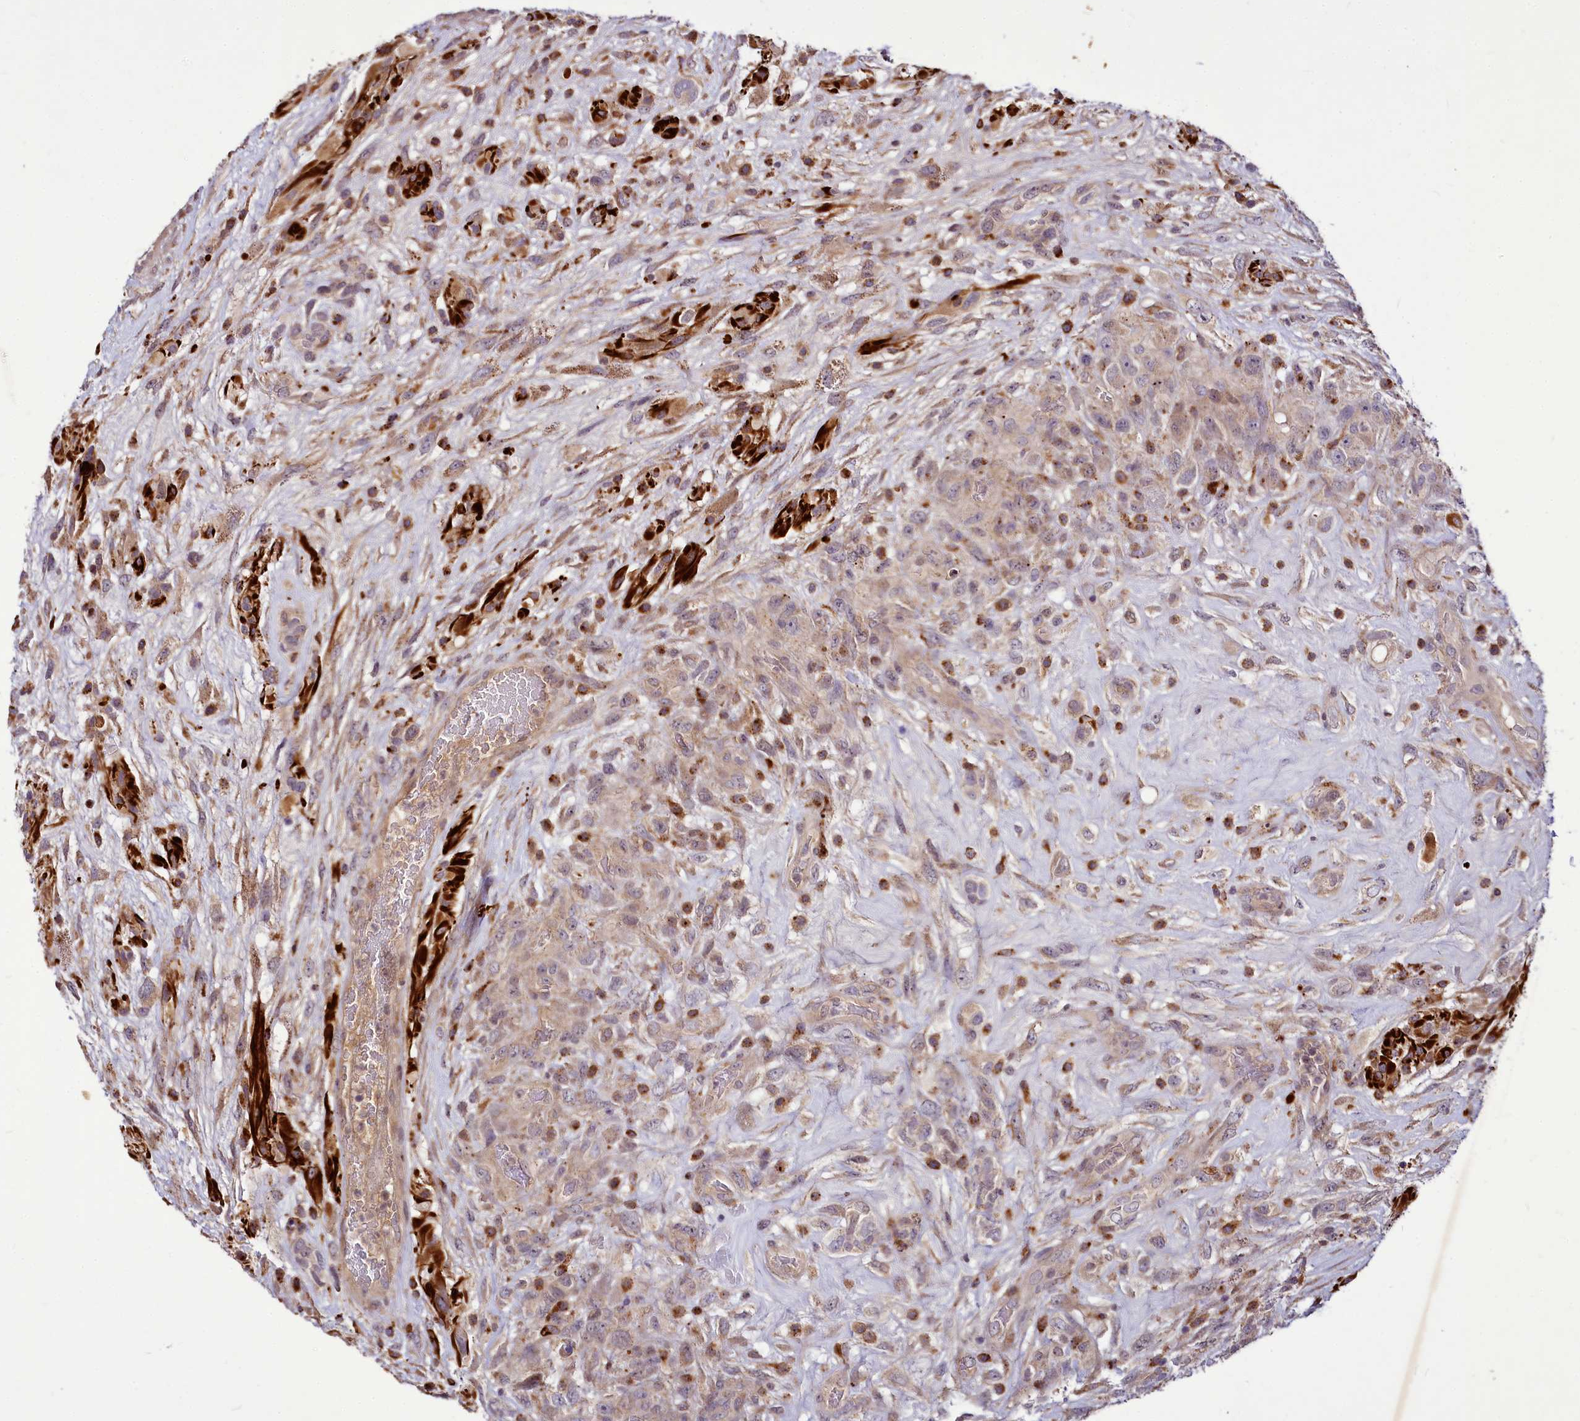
{"staining": {"intensity": "moderate", "quantity": "<25%", "location": "cytoplasmic/membranous"}, "tissue": "glioma", "cell_type": "Tumor cells", "image_type": "cancer", "snomed": [{"axis": "morphology", "description": "Glioma, malignant, High grade"}, {"axis": "topography", "description": "Brain"}], "caption": "Protein expression analysis of high-grade glioma (malignant) demonstrates moderate cytoplasmic/membranous expression in about <25% of tumor cells.", "gene": "C11orf86", "patient": {"sex": "male", "age": 61}}